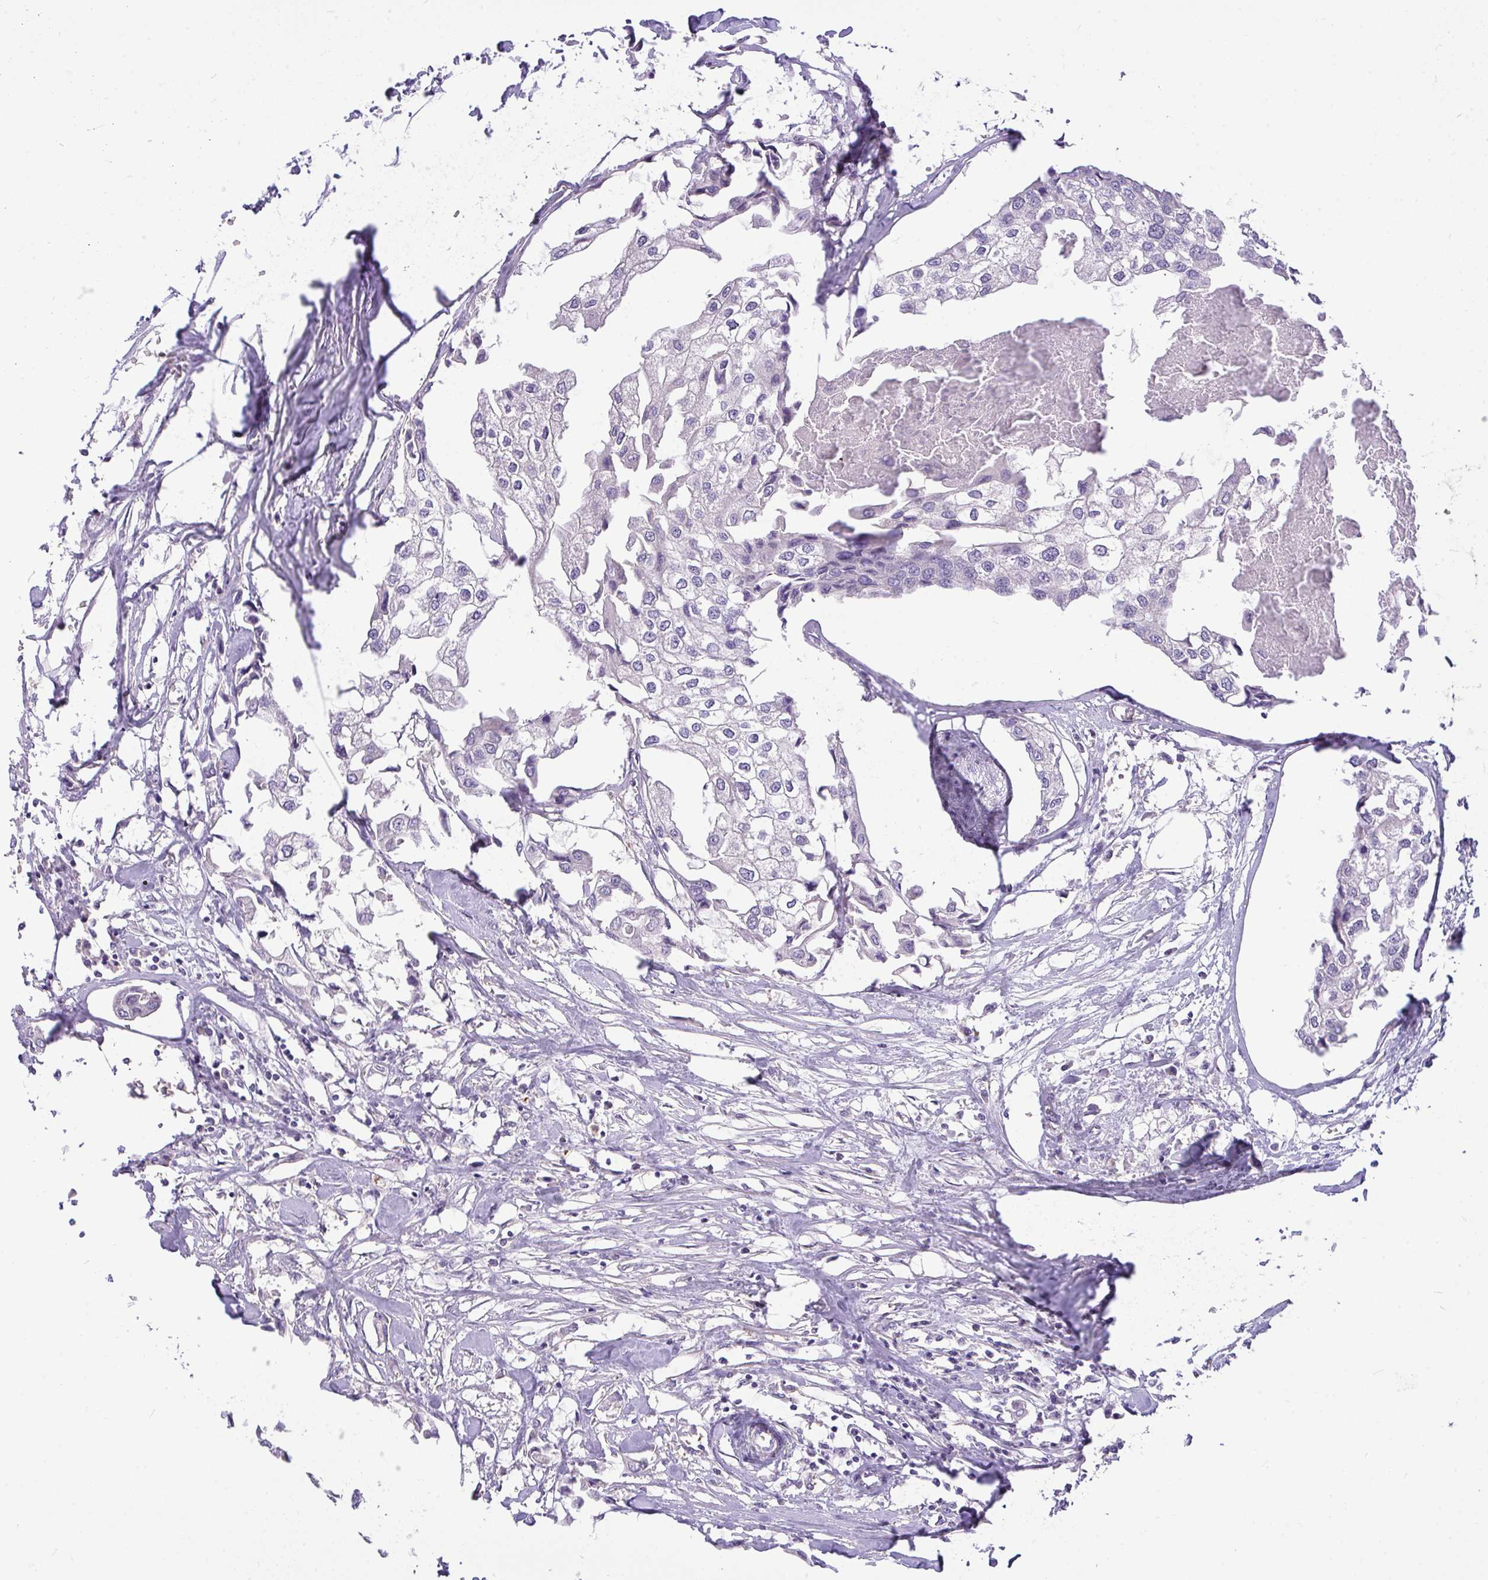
{"staining": {"intensity": "negative", "quantity": "none", "location": "none"}, "tissue": "urothelial cancer", "cell_type": "Tumor cells", "image_type": "cancer", "snomed": [{"axis": "morphology", "description": "Urothelial carcinoma, High grade"}, {"axis": "topography", "description": "Urinary bladder"}], "caption": "Tumor cells are negative for brown protein staining in urothelial cancer.", "gene": "MOCS1", "patient": {"sex": "male", "age": 64}}